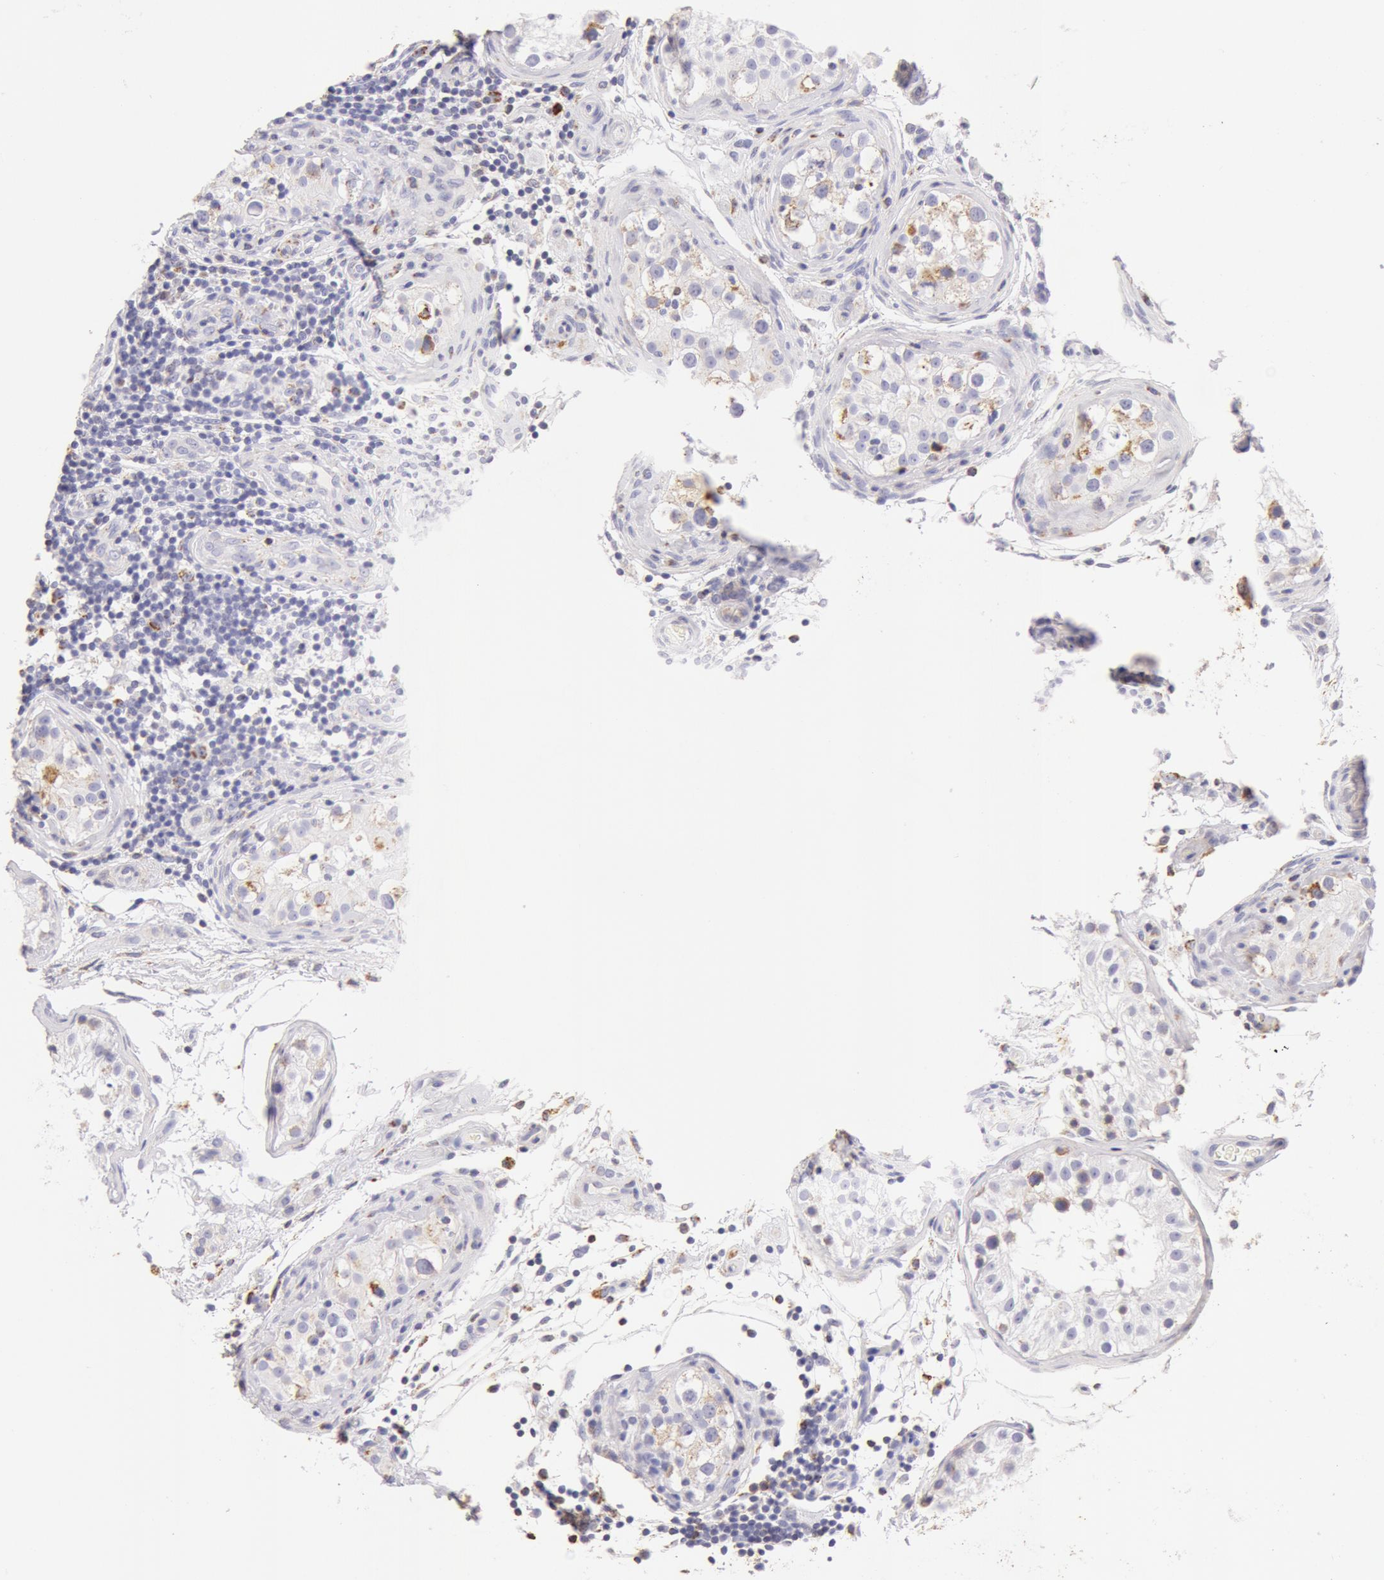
{"staining": {"intensity": "weak", "quantity": "25%-75%", "location": "cytoplasmic/membranous"}, "tissue": "testis", "cell_type": "Cells in seminiferous ducts", "image_type": "normal", "snomed": [{"axis": "morphology", "description": "Normal tissue, NOS"}, {"axis": "topography", "description": "Testis"}], "caption": "DAB immunohistochemical staining of benign testis displays weak cytoplasmic/membranous protein positivity in approximately 25%-75% of cells in seminiferous ducts.", "gene": "ATP5F1B", "patient": {"sex": "male", "age": 24}}